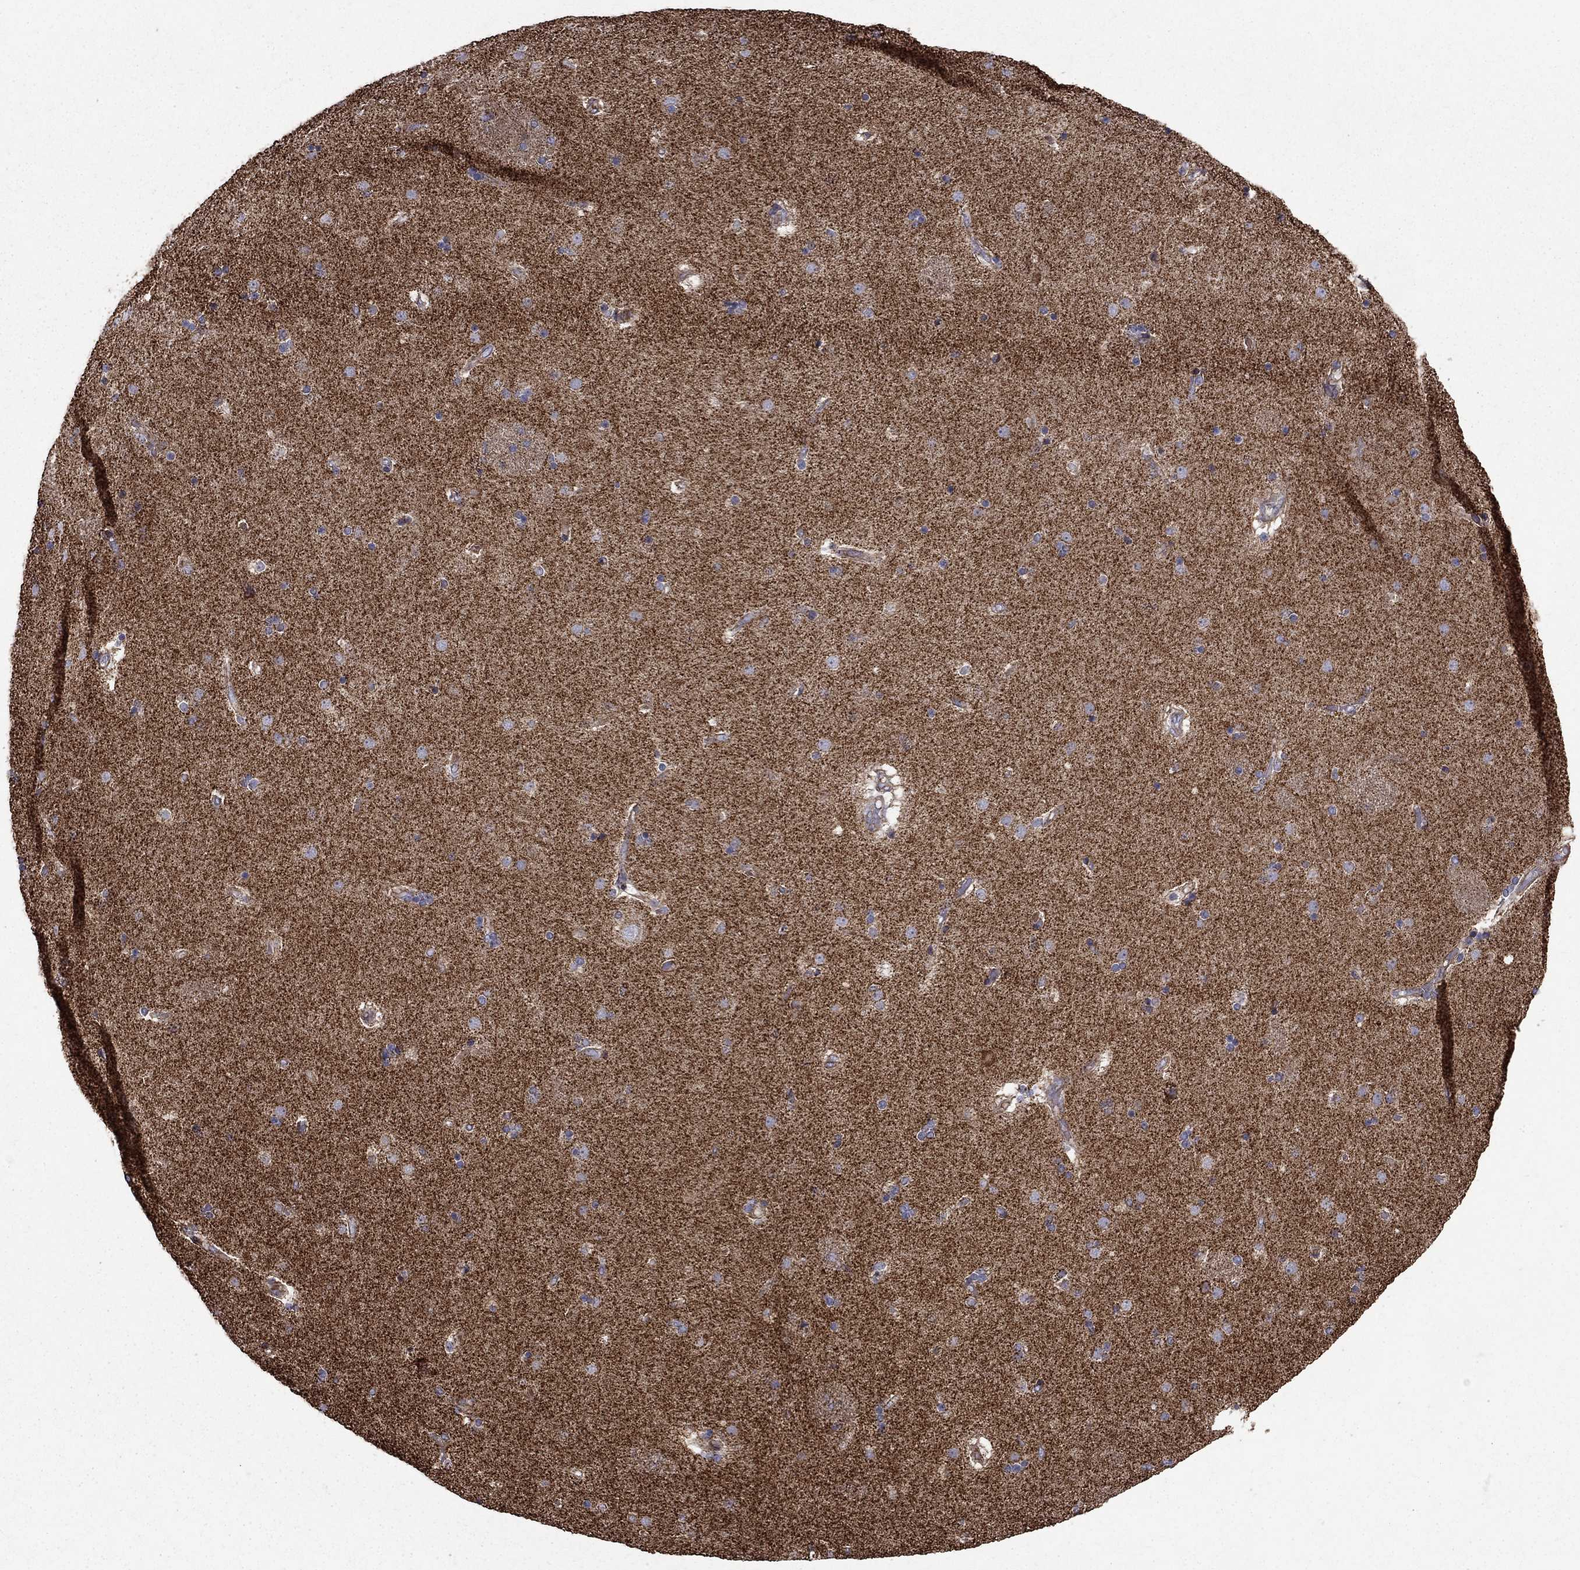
{"staining": {"intensity": "moderate", "quantity": "<25%", "location": "cytoplasmic/membranous"}, "tissue": "caudate", "cell_type": "Glial cells", "image_type": "normal", "snomed": [{"axis": "morphology", "description": "Normal tissue, NOS"}, {"axis": "topography", "description": "Lateral ventricle wall"}], "caption": "Immunohistochemical staining of normal human caudate exhibits <25% levels of moderate cytoplasmic/membranous protein positivity in approximately <25% of glial cells.", "gene": "NDUFS8", "patient": {"sex": "female", "age": 71}}